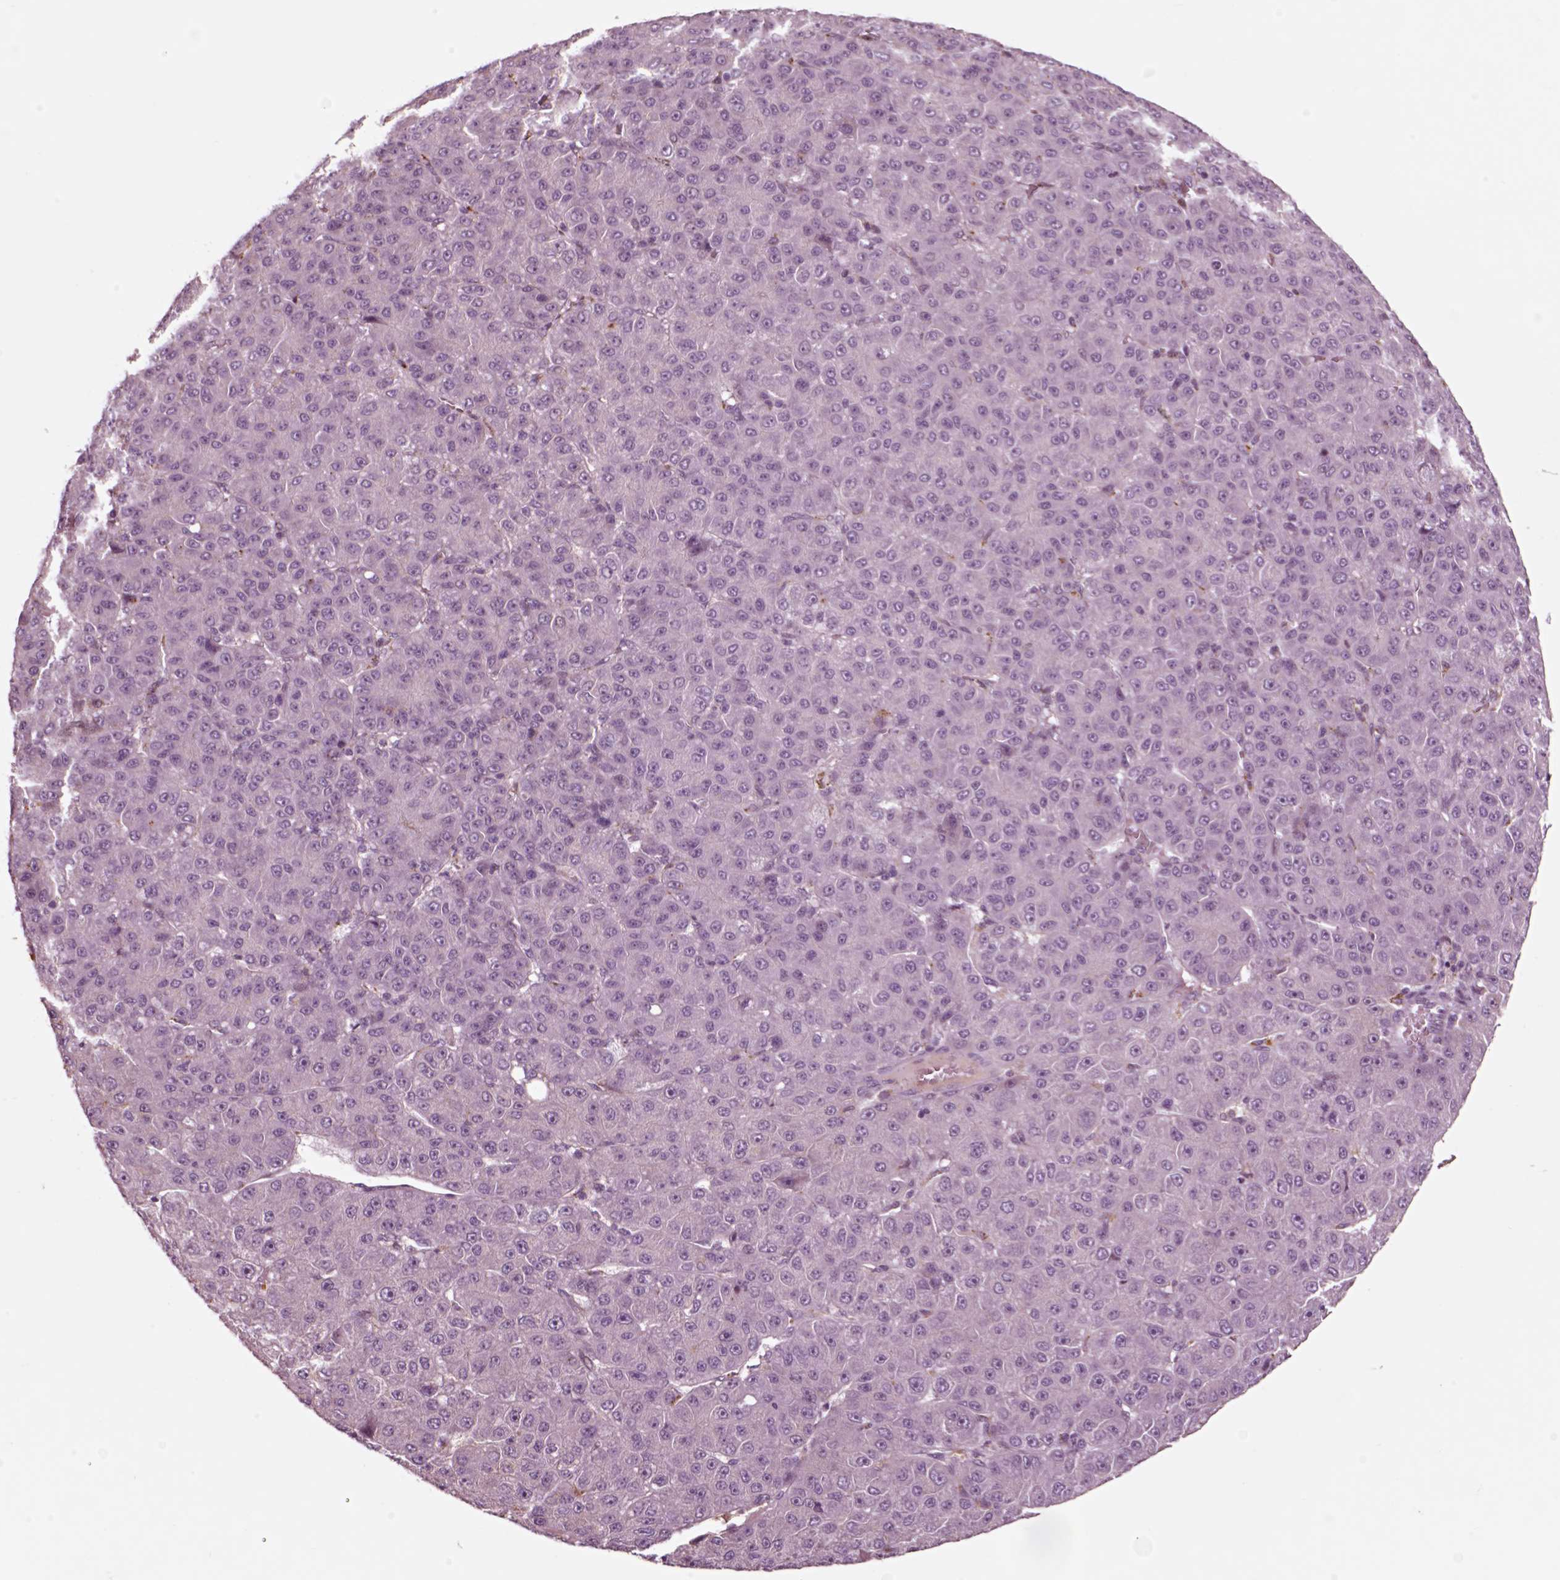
{"staining": {"intensity": "negative", "quantity": "none", "location": "none"}, "tissue": "liver cancer", "cell_type": "Tumor cells", "image_type": "cancer", "snomed": [{"axis": "morphology", "description": "Carcinoma, Hepatocellular, NOS"}, {"axis": "topography", "description": "Liver"}], "caption": "The photomicrograph shows no significant expression in tumor cells of hepatocellular carcinoma (liver). (Stains: DAB (3,3'-diaminobenzidine) immunohistochemistry with hematoxylin counter stain, Microscopy: brightfield microscopy at high magnification).", "gene": "CHGB", "patient": {"sex": "male", "age": 67}}